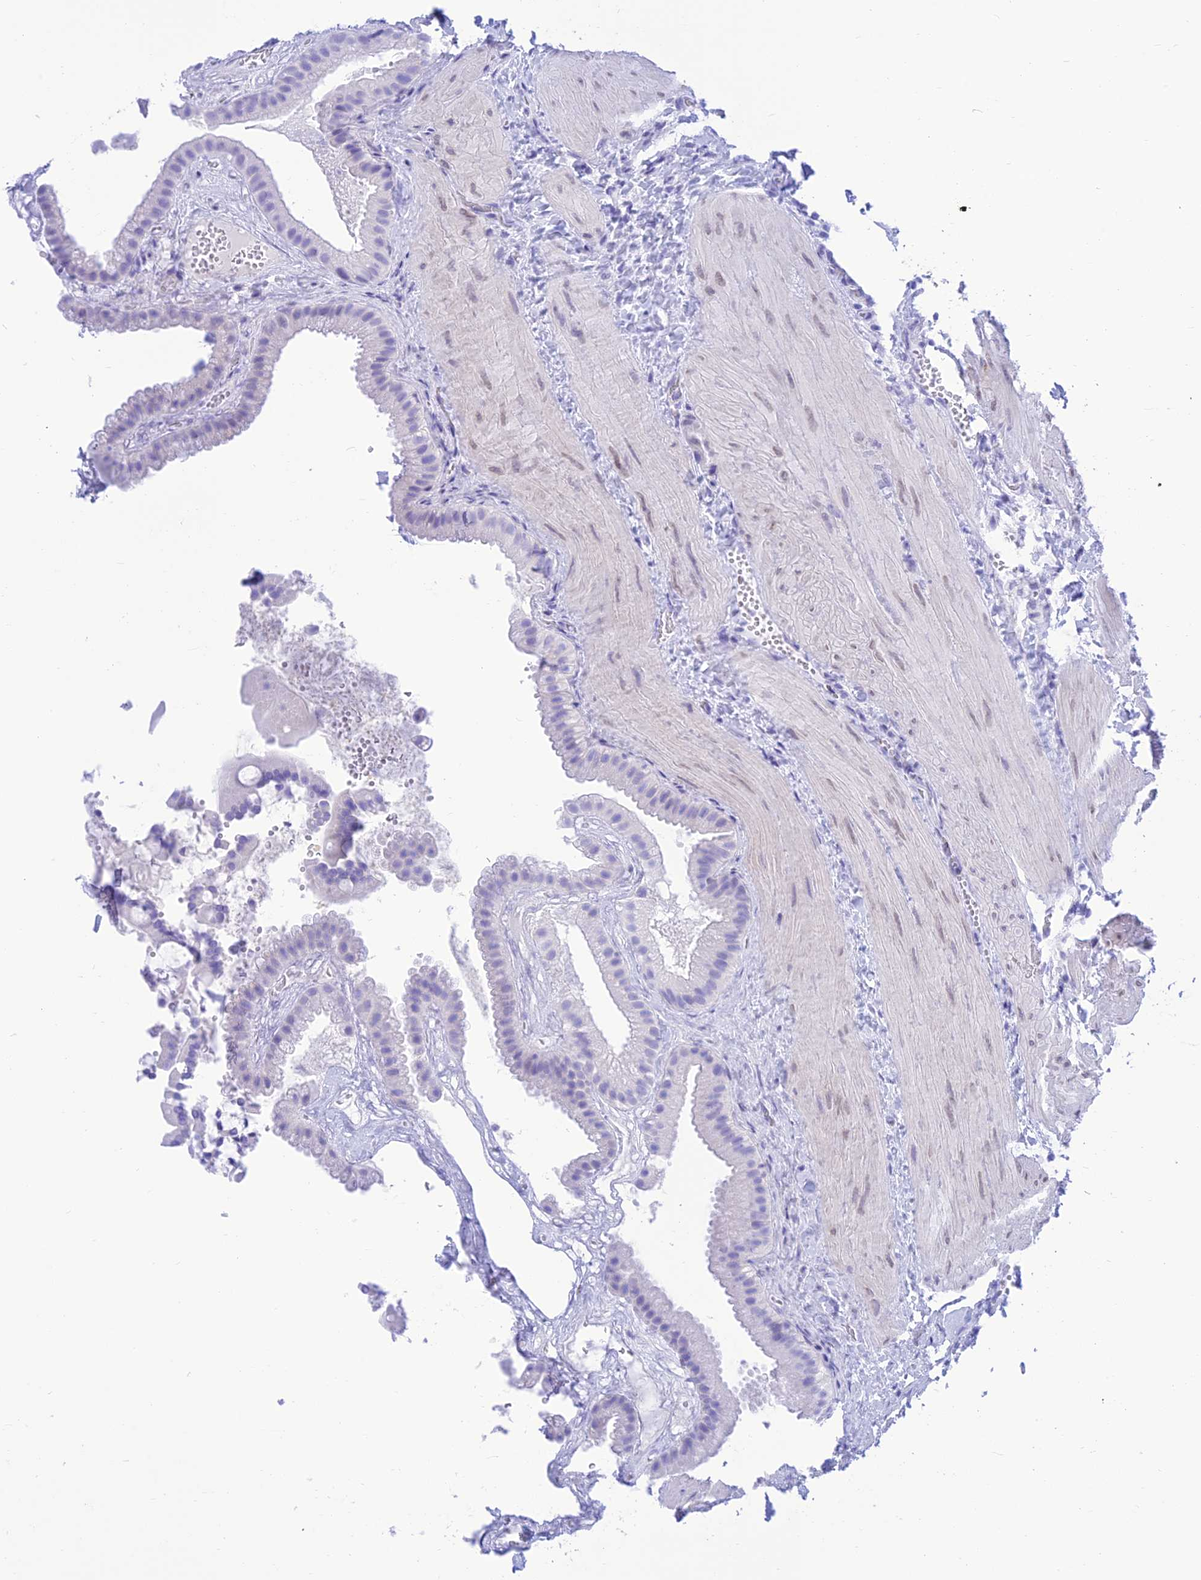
{"staining": {"intensity": "negative", "quantity": "none", "location": "none"}, "tissue": "gallbladder", "cell_type": "Glandular cells", "image_type": "normal", "snomed": [{"axis": "morphology", "description": "Normal tissue, NOS"}, {"axis": "topography", "description": "Gallbladder"}], "caption": "This is a micrograph of IHC staining of unremarkable gallbladder, which shows no expression in glandular cells. The staining is performed using DAB brown chromogen with nuclei counter-stained in using hematoxylin.", "gene": "PRNP", "patient": {"sex": "male", "age": 55}}